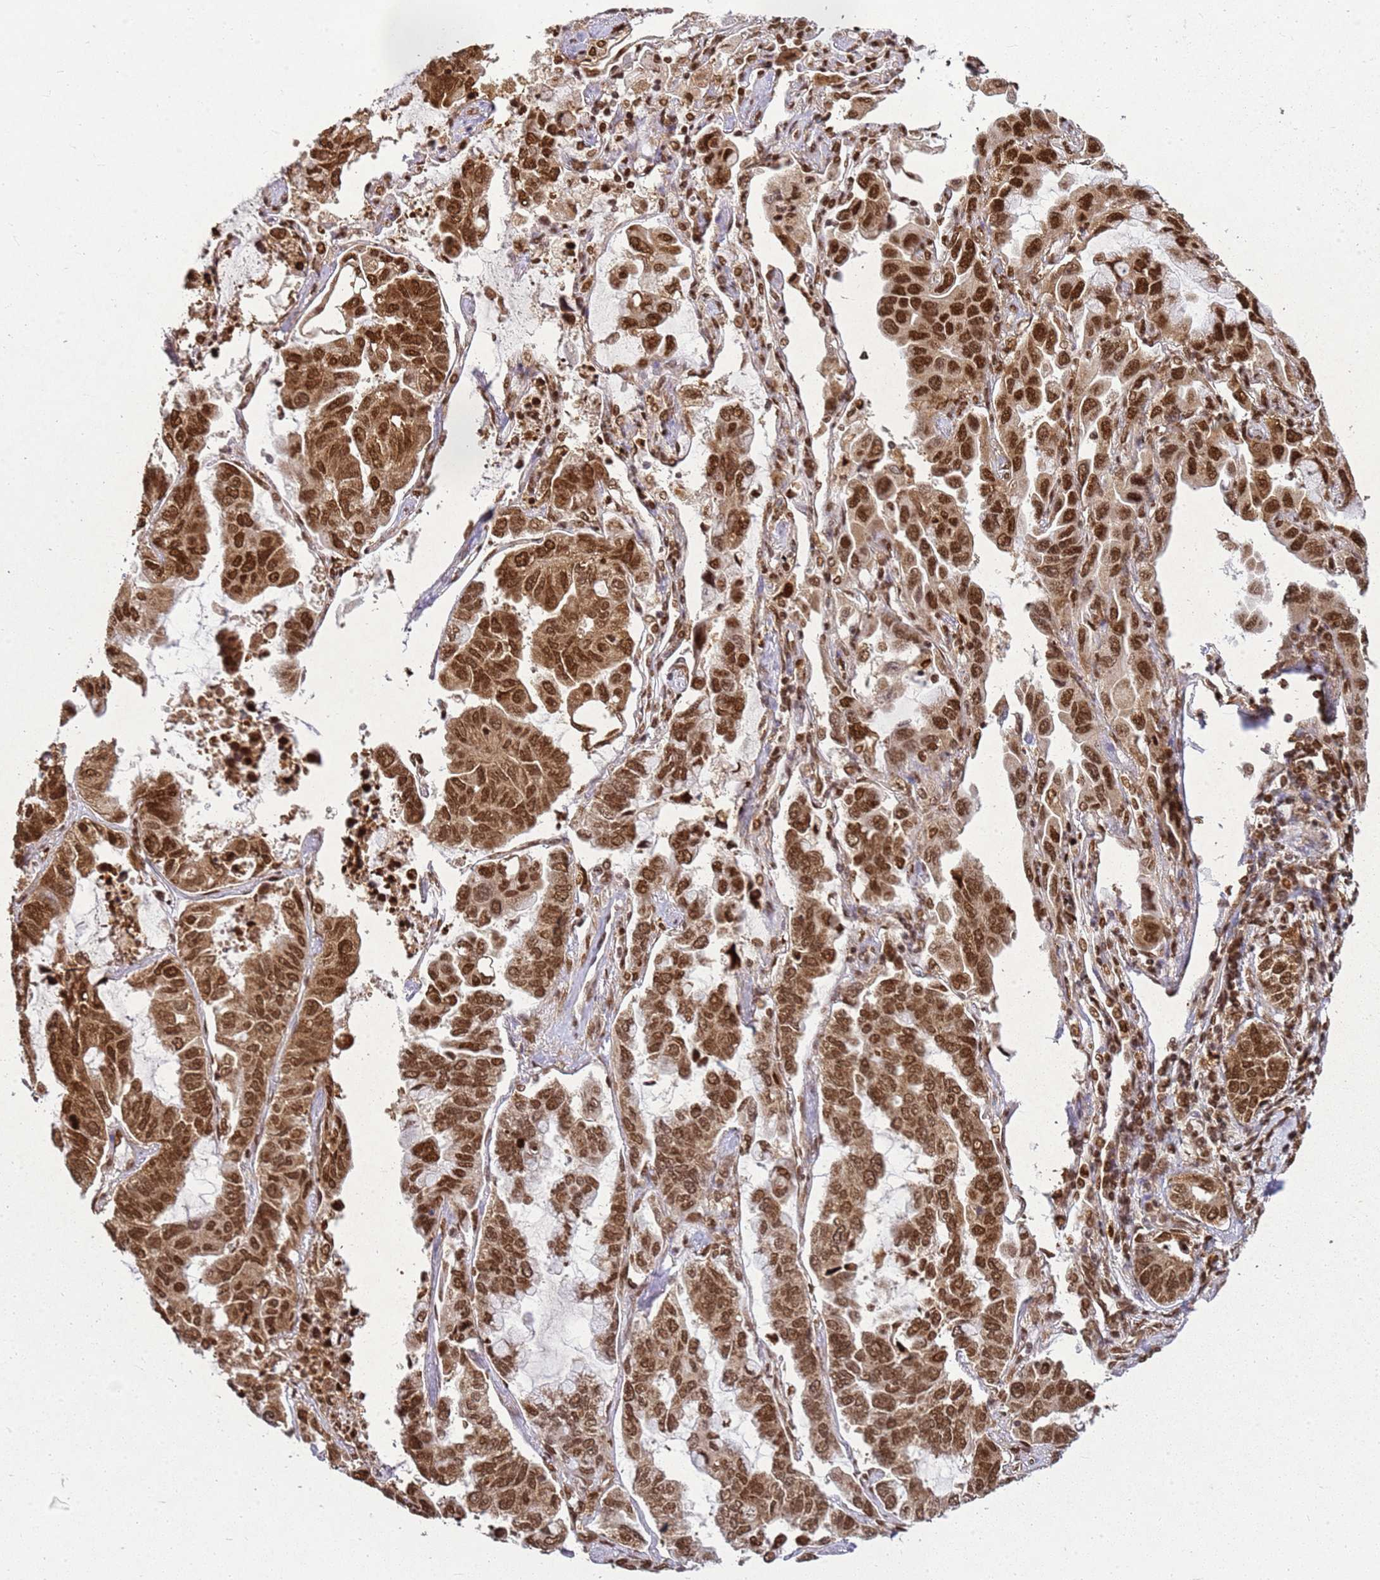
{"staining": {"intensity": "moderate", "quantity": ">75%", "location": "cytoplasmic/membranous,nuclear"}, "tissue": "lung cancer", "cell_type": "Tumor cells", "image_type": "cancer", "snomed": [{"axis": "morphology", "description": "Adenocarcinoma, NOS"}, {"axis": "topography", "description": "Lung"}], "caption": "There is medium levels of moderate cytoplasmic/membranous and nuclear staining in tumor cells of lung adenocarcinoma, as demonstrated by immunohistochemical staining (brown color).", "gene": "APEX1", "patient": {"sex": "male", "age": 64}}